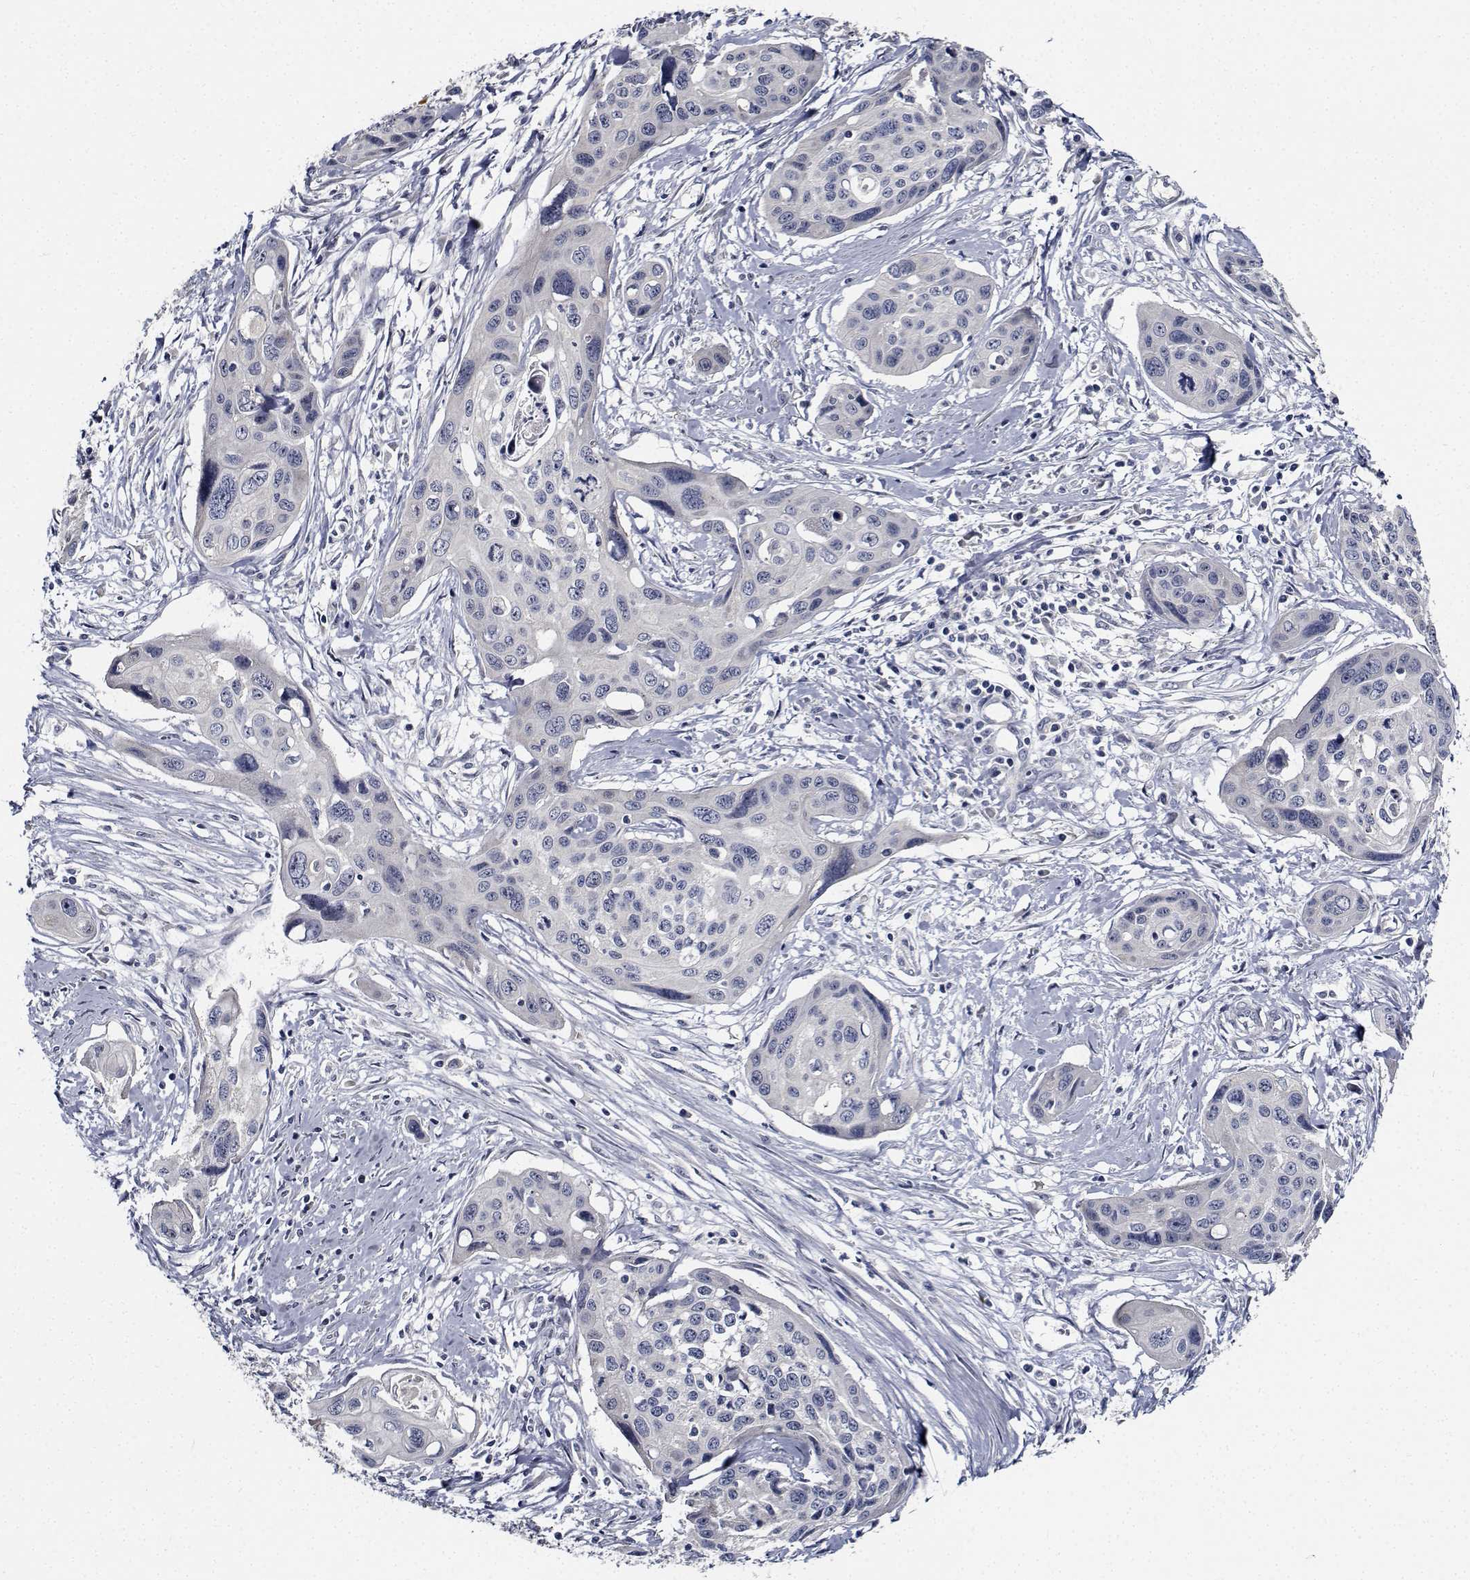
{"staining": {"intensity": "negative", "quantity": "none", "location": "none"}, "tissue": "cervical cancer", "cell_type": "Tumor cells", "image_type": "cancer", "snomed": [{"axis": "morphology", "description": "Squamous cell carcinoma, NOS"}, {"axis": "topography", "description": "Cervix"}], "caption": "Immunohistochemistry histopathology image of neoplastic tissue: human cervical cancer stained with DAB demonstrates no significant protein positivity in tumor cells.", "gene": "NVL", "patient": {"sex": "female", "age": 31}}